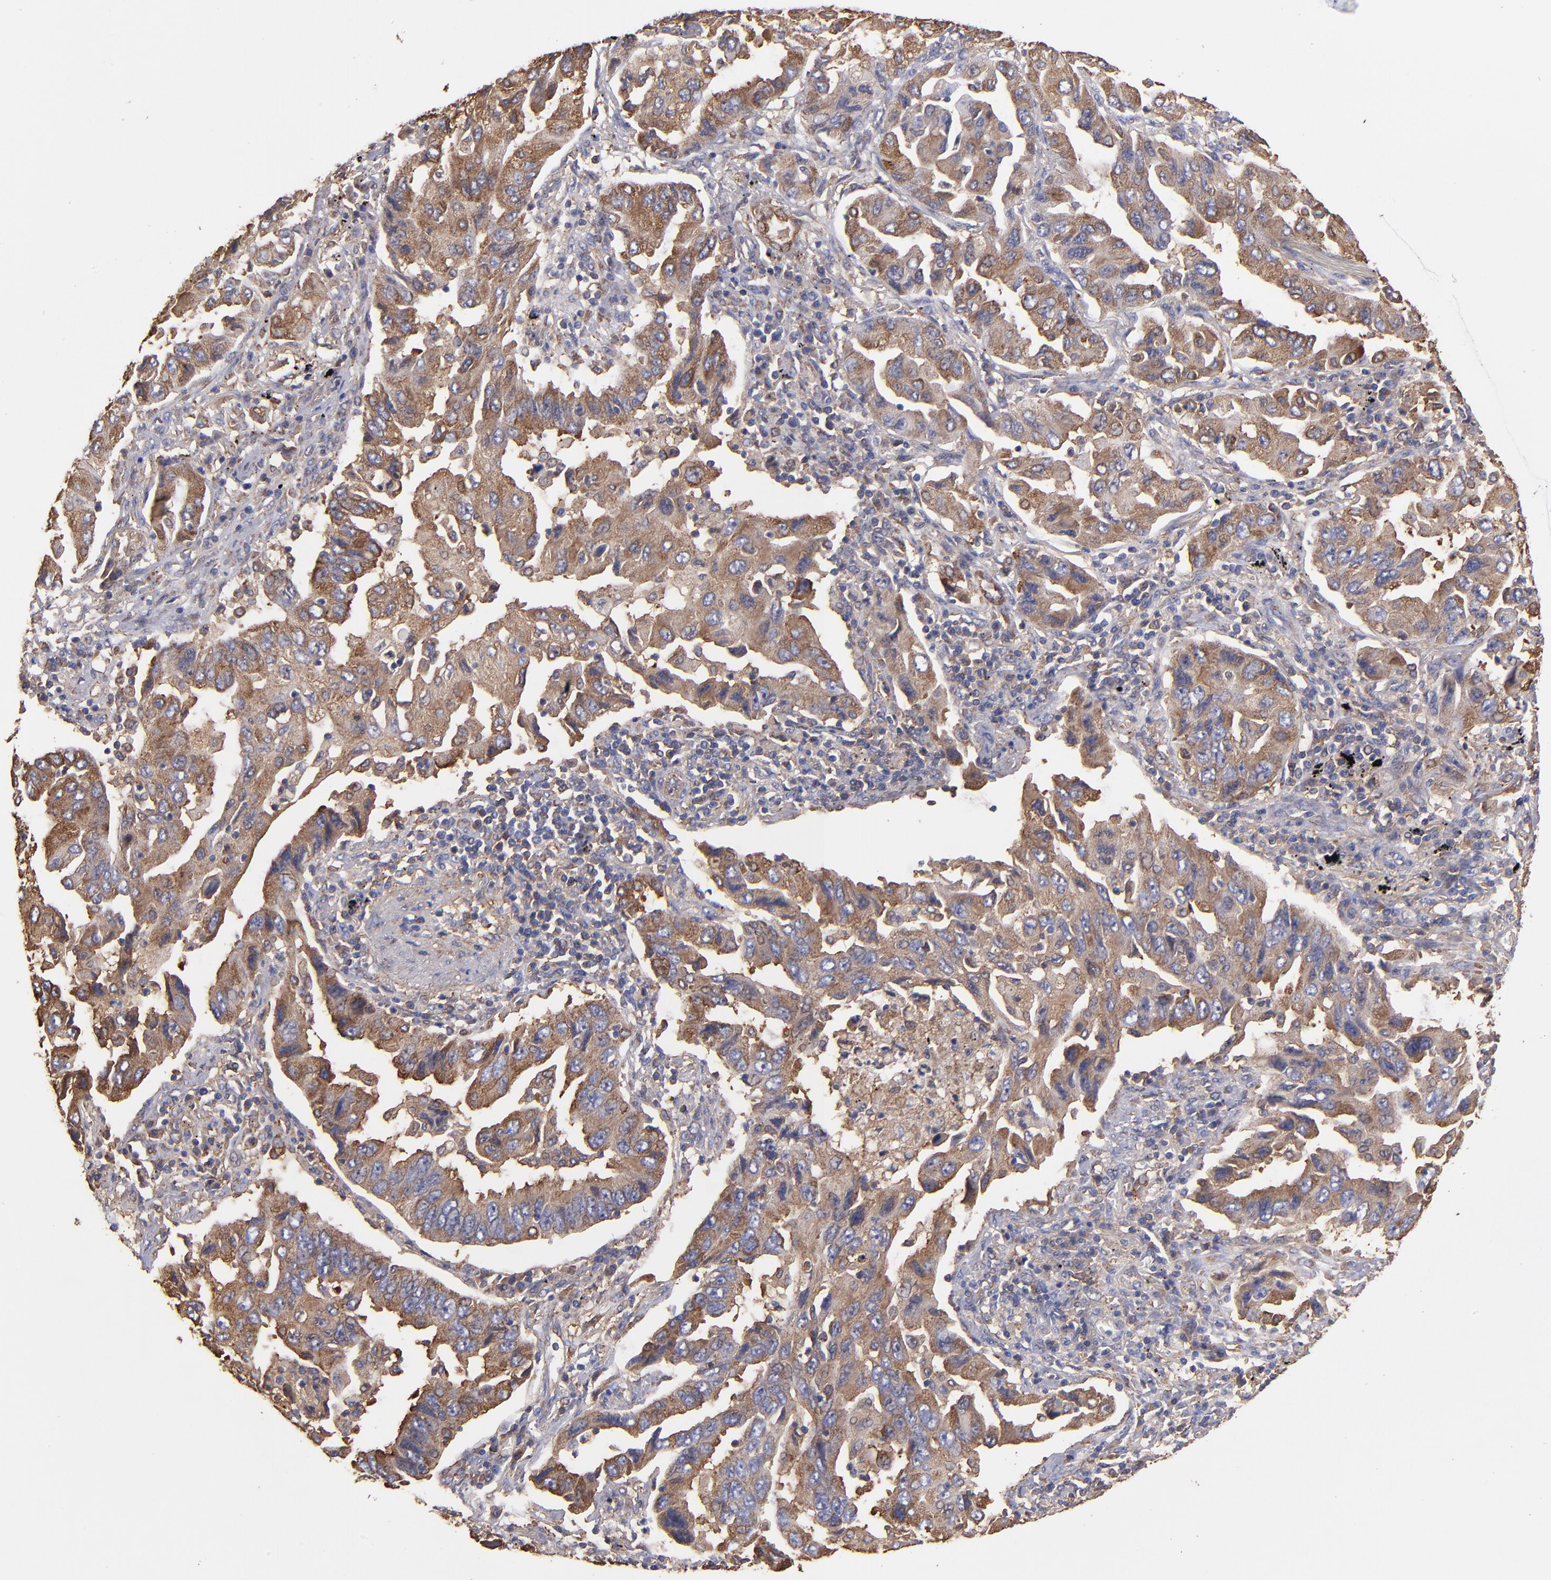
{"staining": {"intensity": "moderate", "quantity": ">75%", "location": "cytoplasmic/membranous"}, "tissue": "lung cancer", "cell_type": "Tumor cells", "image_type": "cancer", "snomed": [{"axis": "morphology", "description": "Adenocarcinoma, NOS"}, {"axis": "topography", "description": "Lung"}], "caption": "Immunohistochemistry (IHC) image of lung cancer (adenocarcinoma) stained for a protein (brown), which demonstrates medium levels of moderate cytoplasmic/membranous staining in approximately >75% of tumor cells.", "gene": "MVP", "patient": {"sex": "female", "age": 65}}